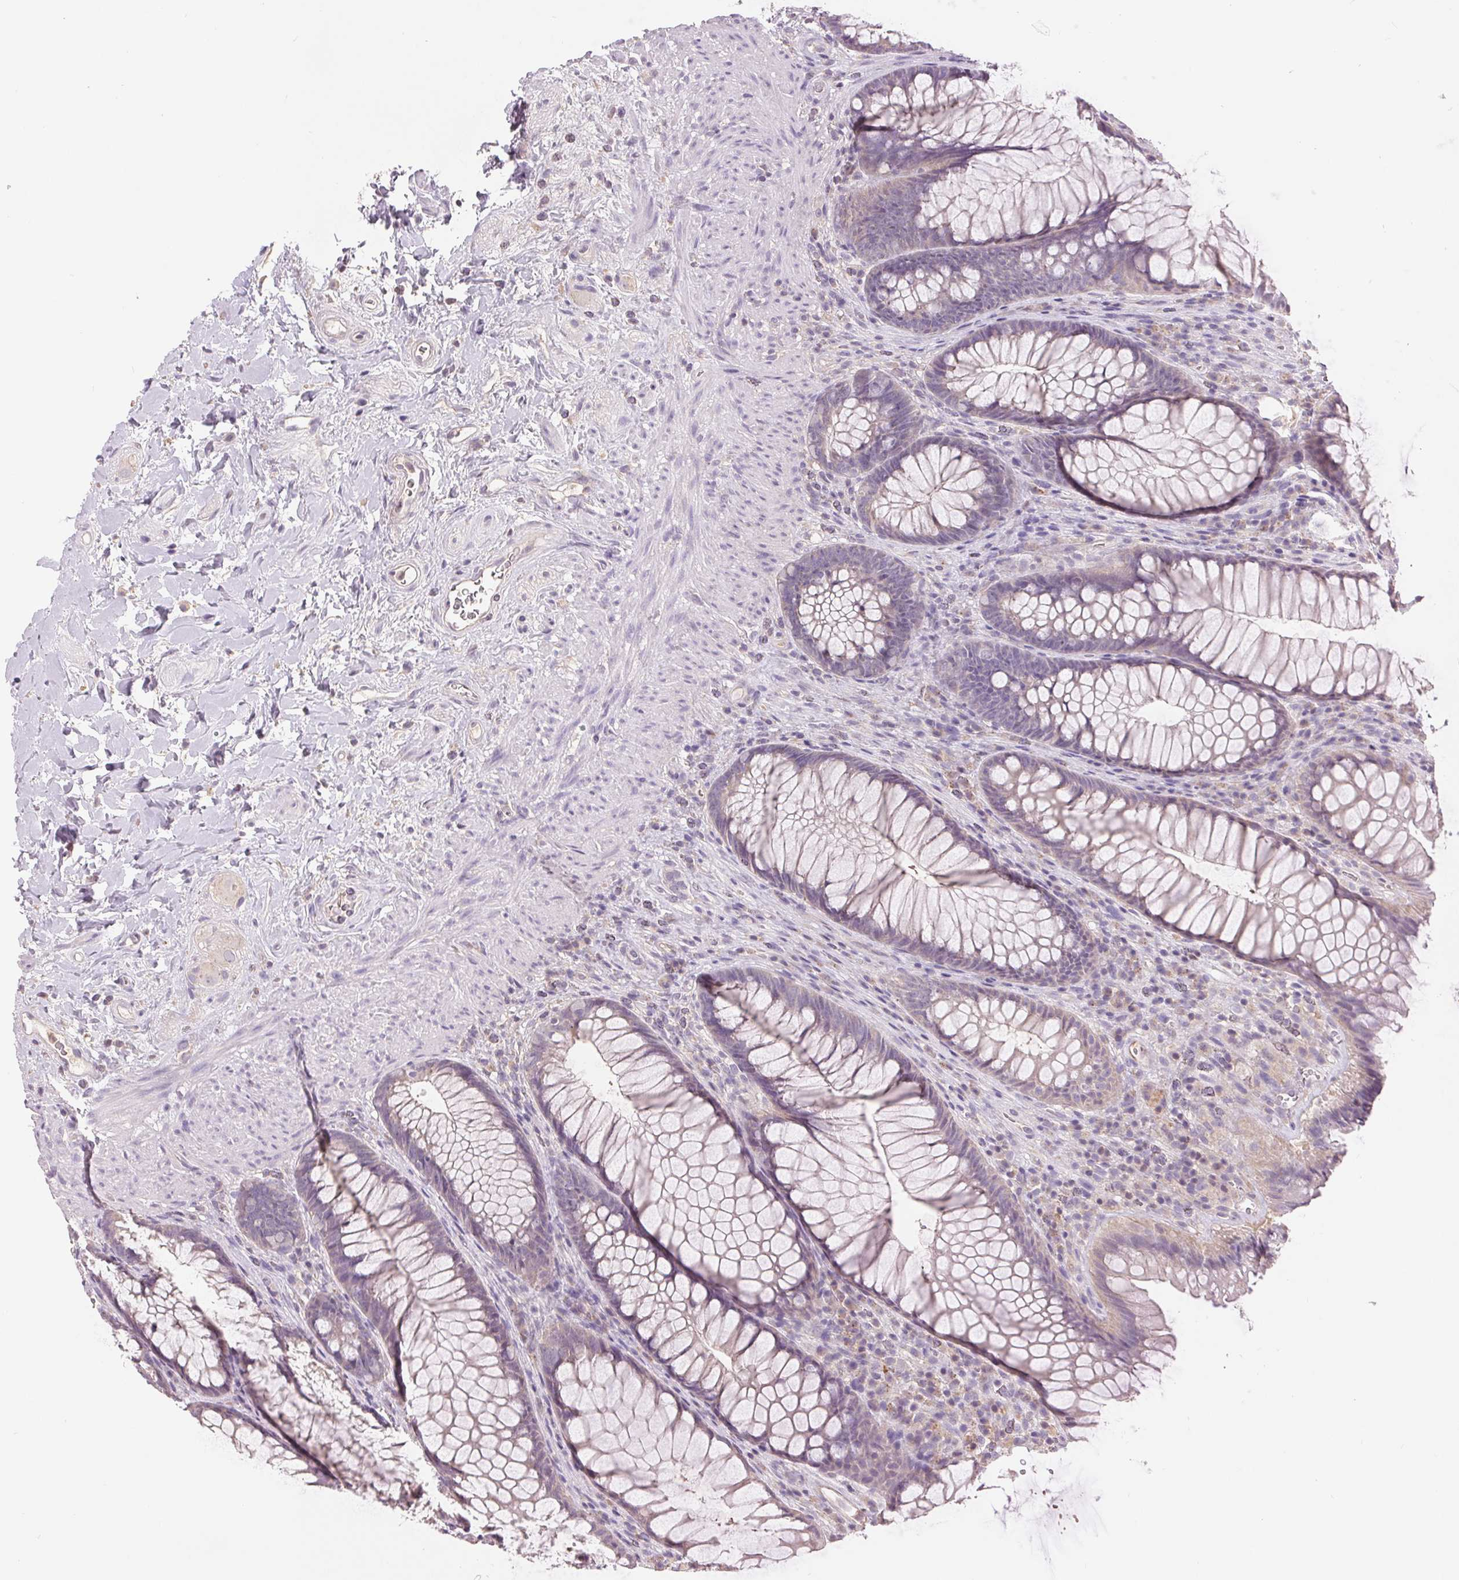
{"staining": {"intensity": "negative", "quantity": "none", "location": "none"}, "tissue": "rectum", "cell_type": "Glandular cells", "image_type": "normal", "snomed": [{"axis": "morphology", "description": "Normal tissue, NOS"}, {"axis": "topography", "description": "Smooth muscle"}, {"axis": "topography", "description": "Rectum"}], "caption": "A micrograph of human rectum is negative for staining in glandular cells.", "gene": "FXYD4", "patient": {"sex": "male", "age": 53}}